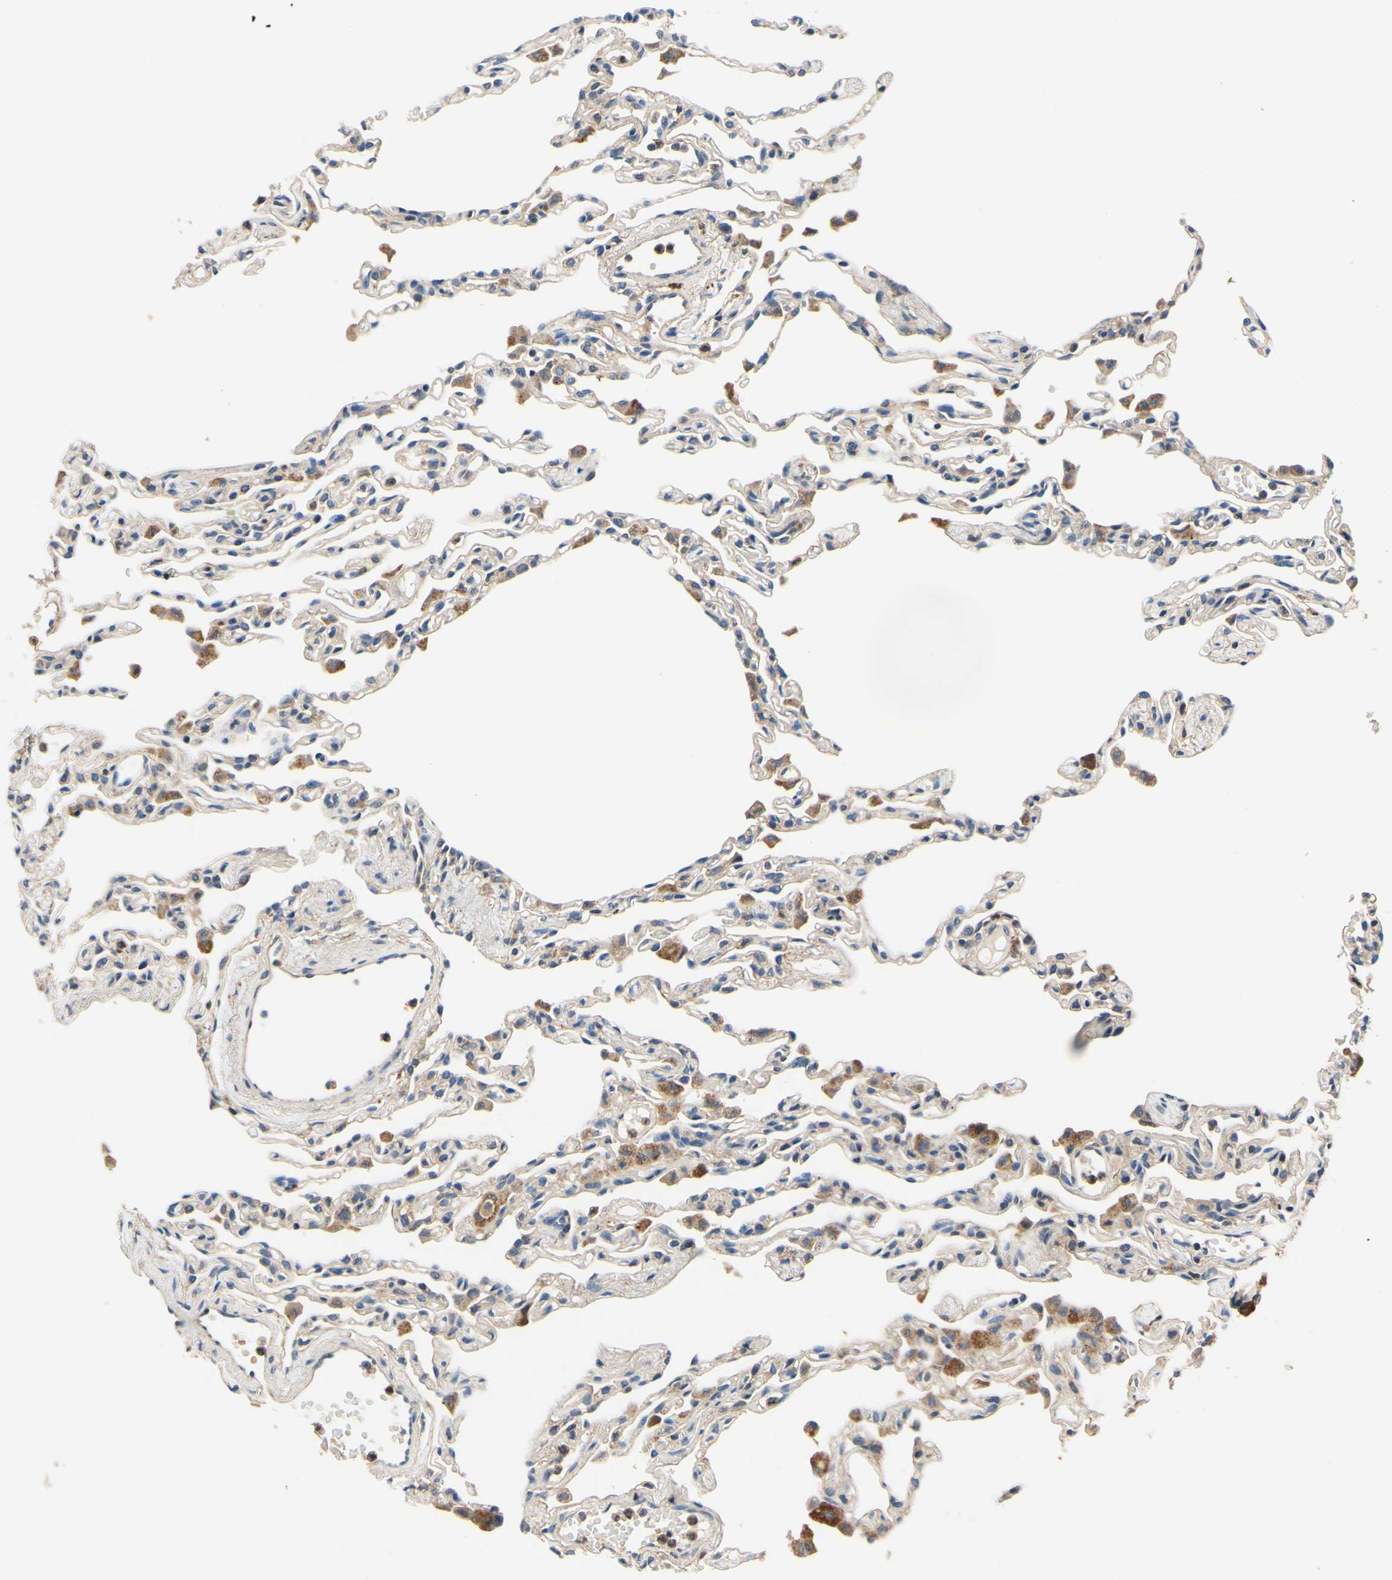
{"staining": {"intensity": "negative", "quantity": "none", "location": "none"}, "tissue": "lung", "cell_type": "Alveolar cells", "image_type": "normal", "snomed": [{"axis": "morphology", "description": "Normal tissue, NOS"}, {"axis": "topography", "description": "Lung"}], "caption": "Immunohistochemistry of benign lung demonstrates no positivity in alveolar cells. (DAB immunohistochemistry, high magnification).", "gene": "PLA2G4A", "patient": {"sex": "female", "age": 49}}